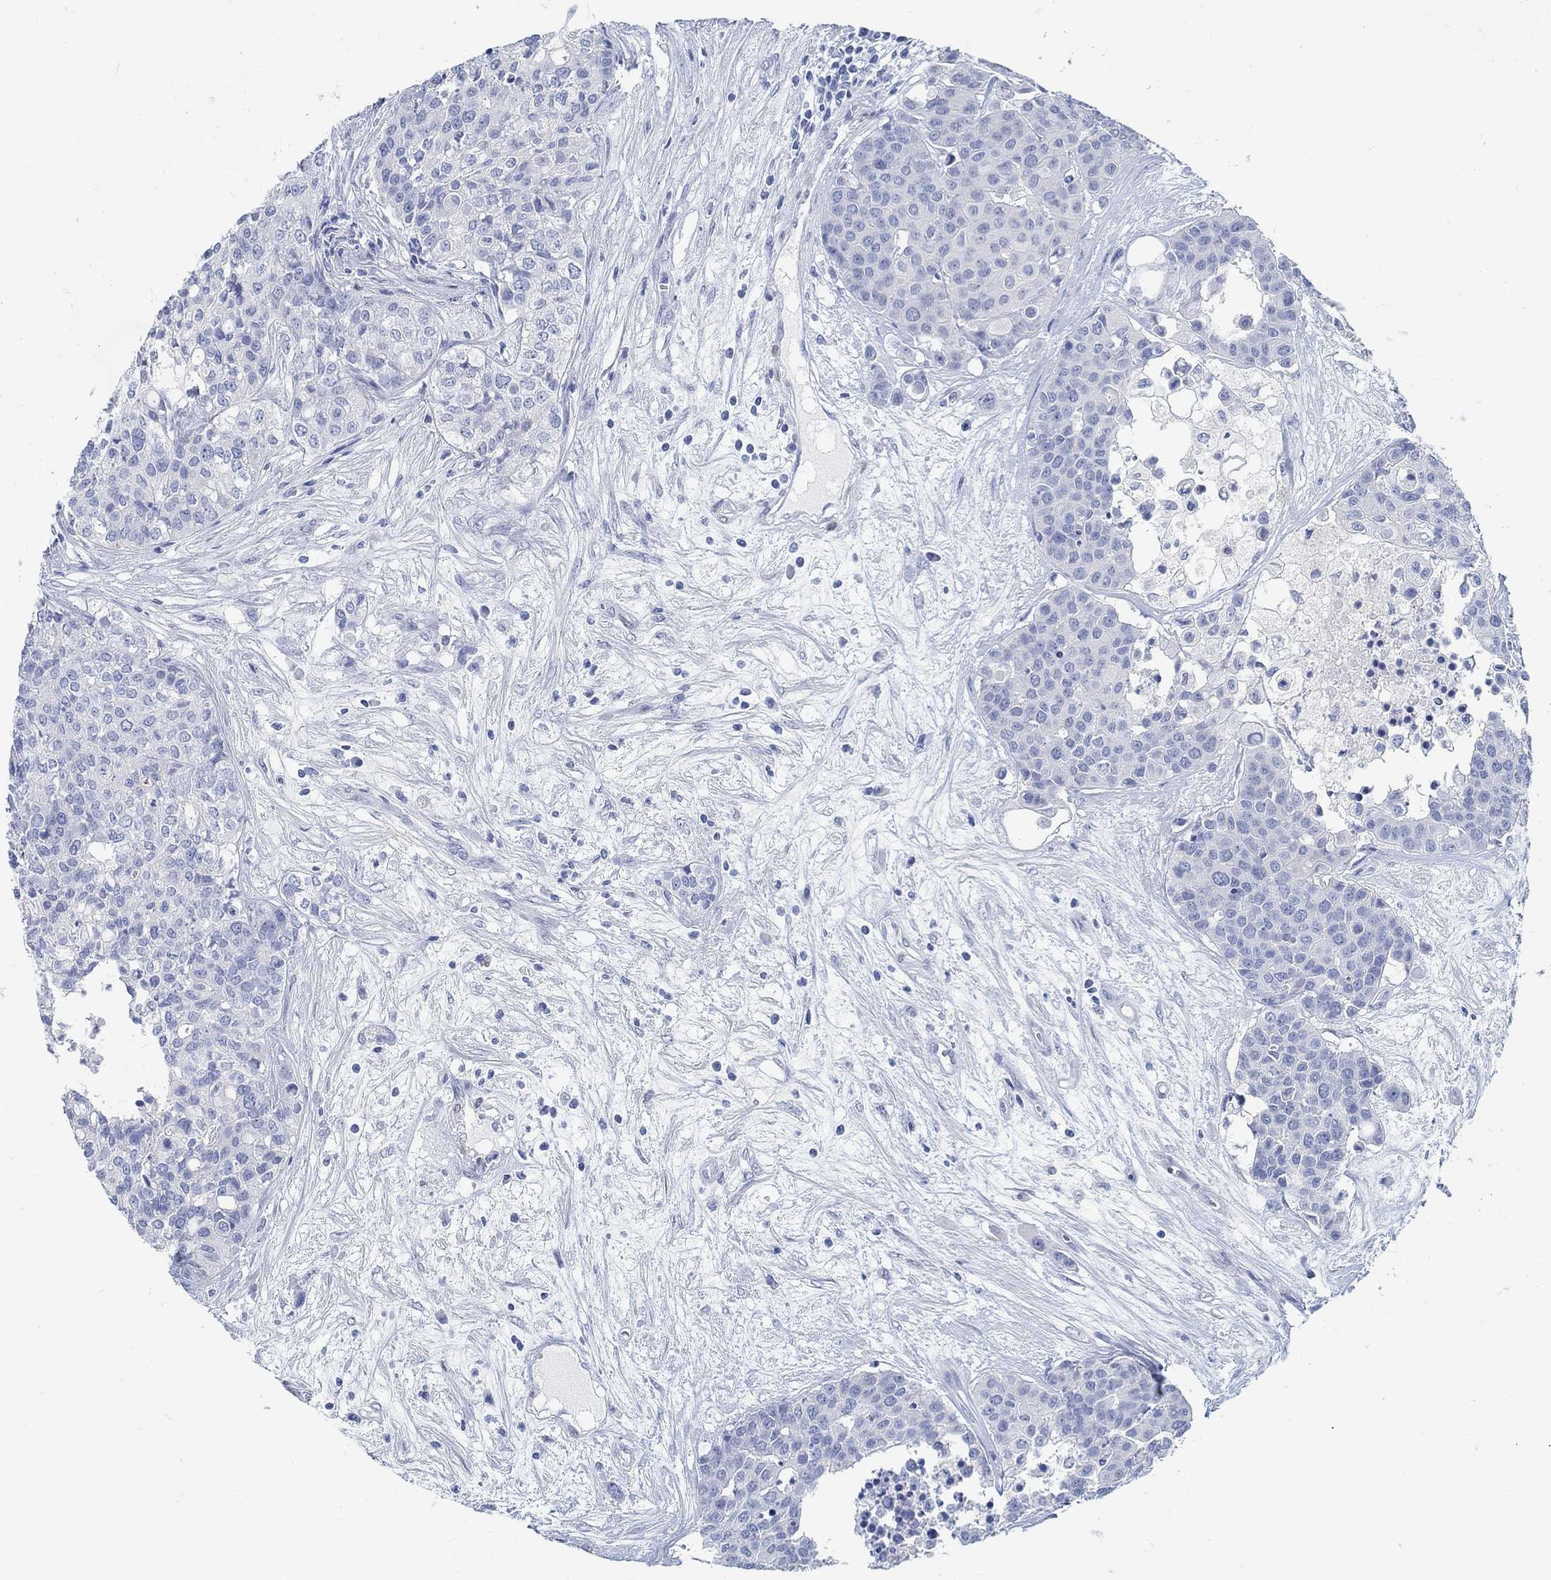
{"staining": {"intensity": "negative", "quantity": "none", "location": "none"}, "tissue": "carcinoid", "cell_type": "Tumor cells", "image_type": "cancer", "snomed": [{"axis": "morphology", "description": "Carcinoid, malignant, NOS"}, {"axis": "topography", "description": "Colon"}], "caption": "Histopathology image shows no protein expression in tumor cells of carcinoid tissue.", "gene": "RBM20", "patient": {"sex": "male", "age": 81}}